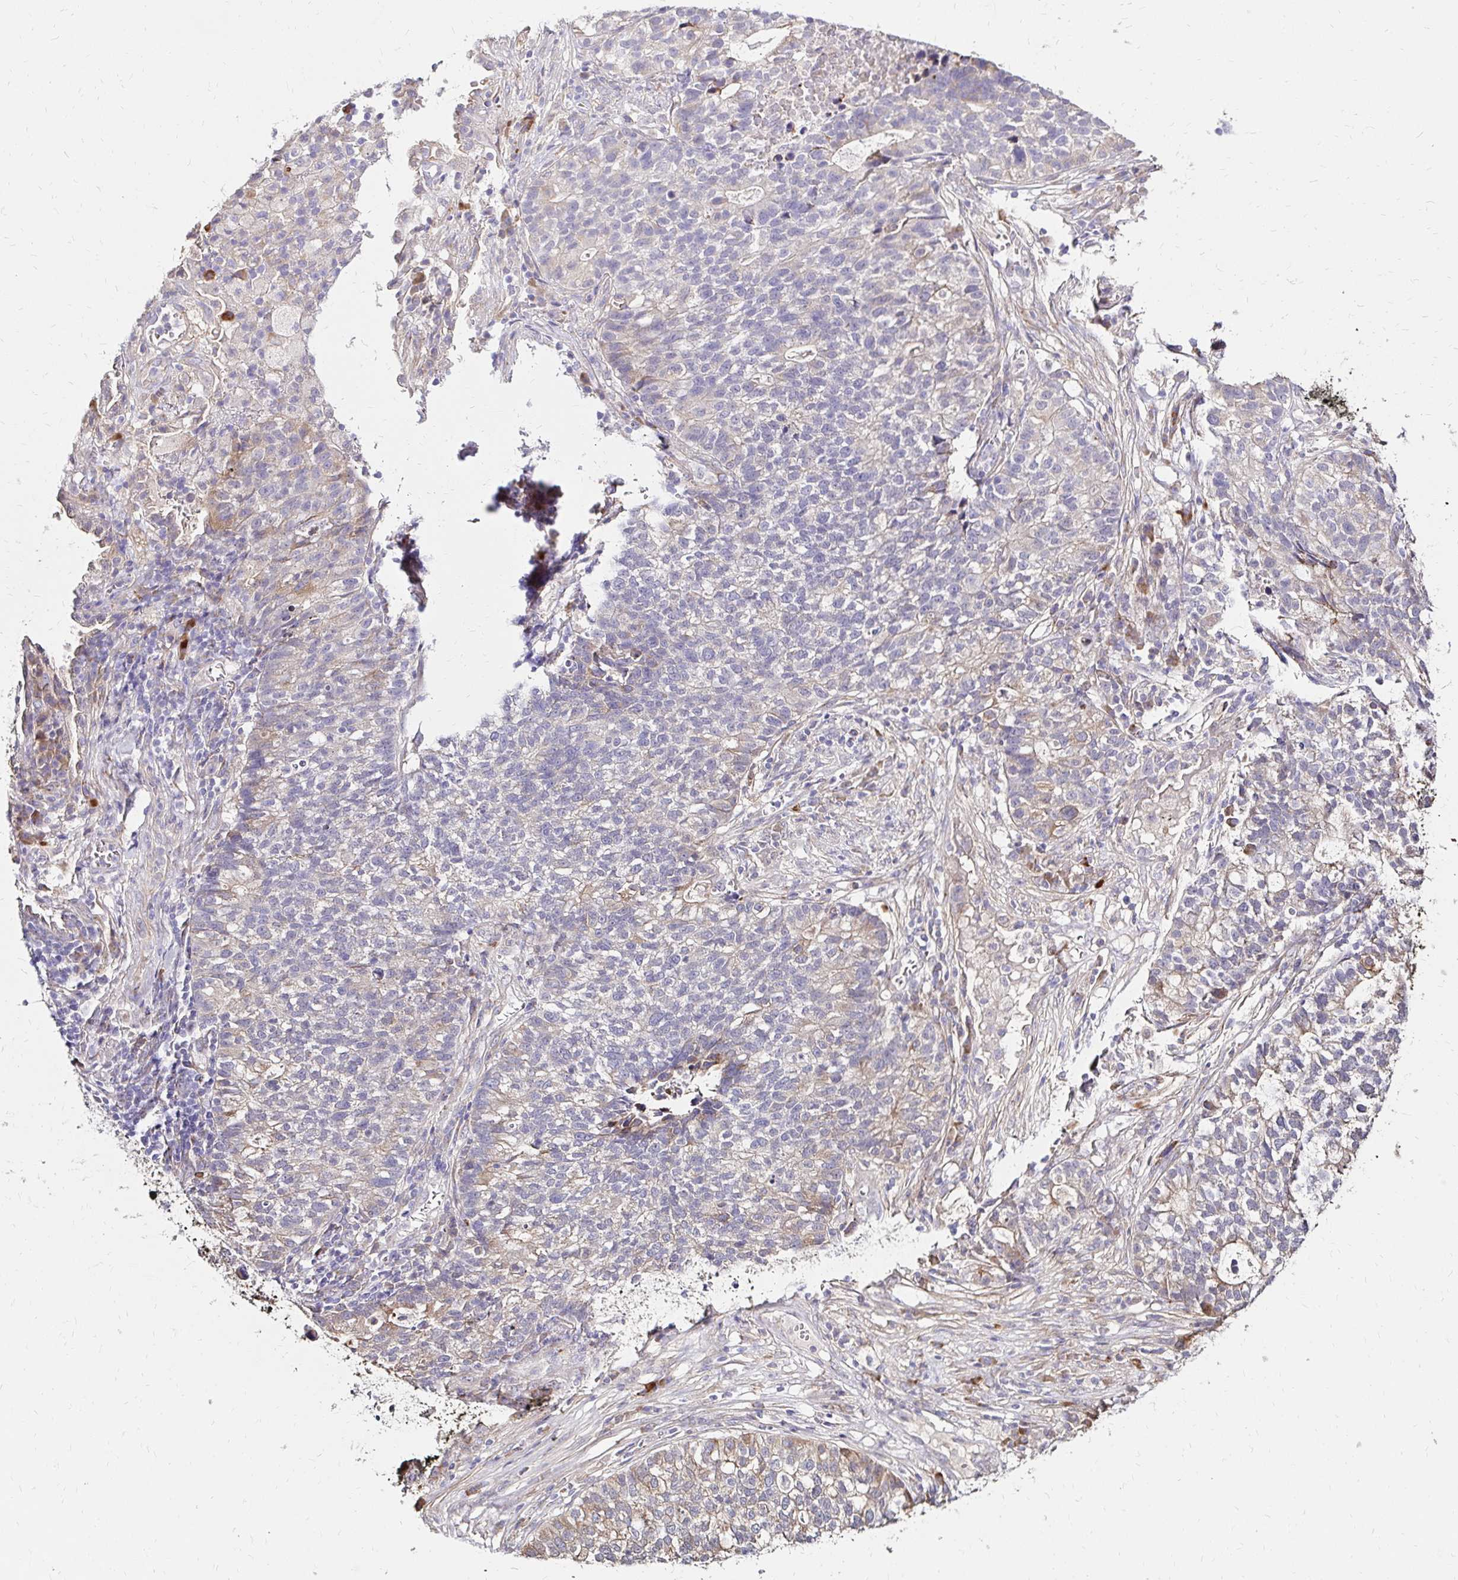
{"staining": {"intensity": "weak", "quantity": "25%-75%", "location": "cytoplasmic/membranous"}, "tissue": "lung cancer", "cell_type": "Tumor cells", "image_type": "cancer", "snomed": [{"axis": "morphology", "description": "Adenocarcinoma, NOS"}, {"axis": "topography", "description": "Lung"}], "caption": "Immunohistochemical staining of human lung cancer shows weak cytoplasmic/membranous protein expression in about 25%-75% of tumor cells.", "gene": "PRIMA1", "patient": {"sex": "male", "age": 57}}